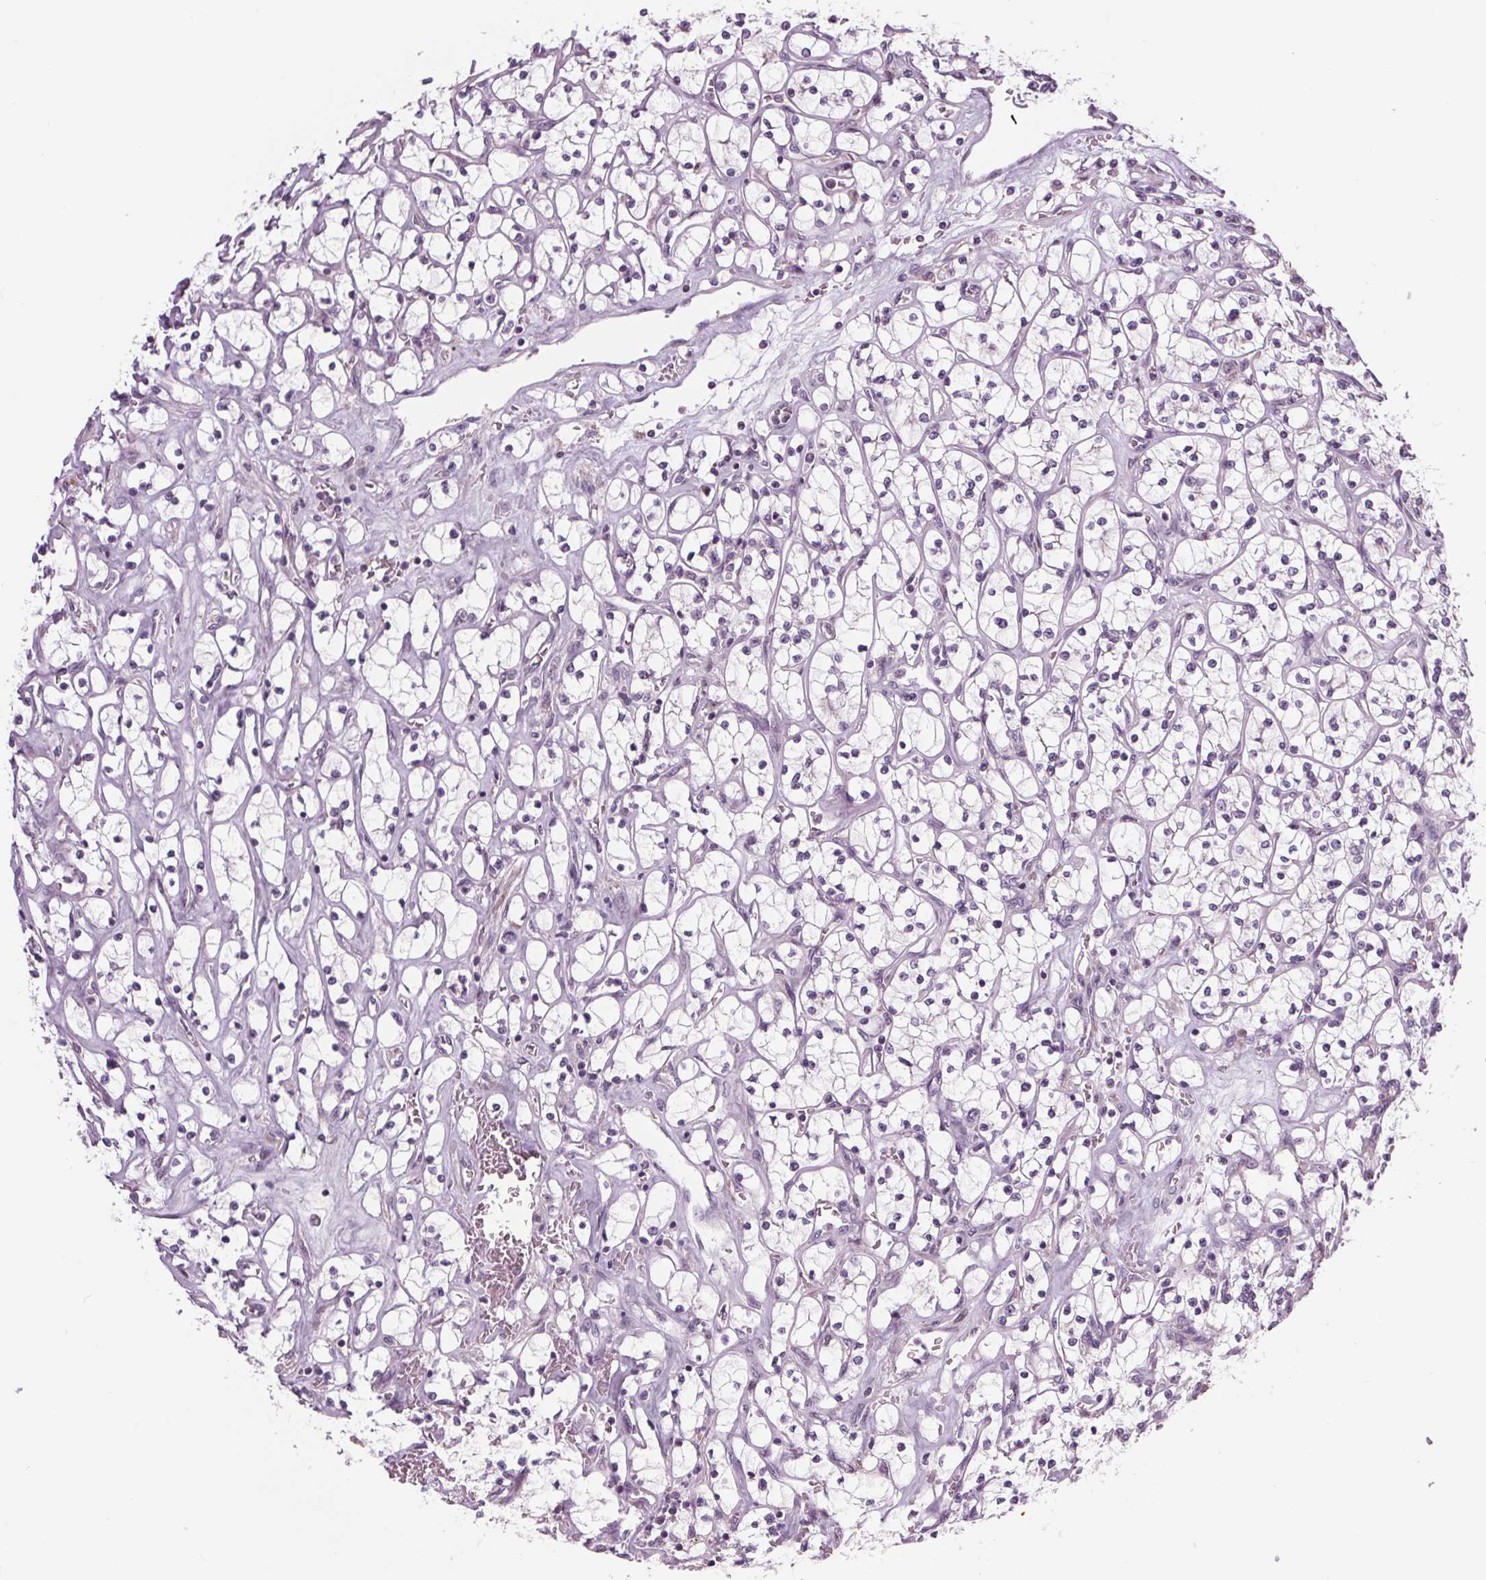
{"staining": {"intensity": "negative", "quantity": "none", "location": "none"}, "tissue": "renal cancer", "cell_type": "Tumor cells", "image_type": "cancer", "snomed": [{"axis": "morphology", "description": "Adenocarcinoma, NOS"}, {"axis": "topography", "description": "Kidney"}], "caption": "Immunohistochemistry (IHC) image of neoplastic tissue: renal adenocarcinoma stained with DAB (3,3'-diaminobenzidine) displays no significant protein staining in tumor cells.", "gene": "SAMD5", "patient": {"sex": "female", "age": 64}}